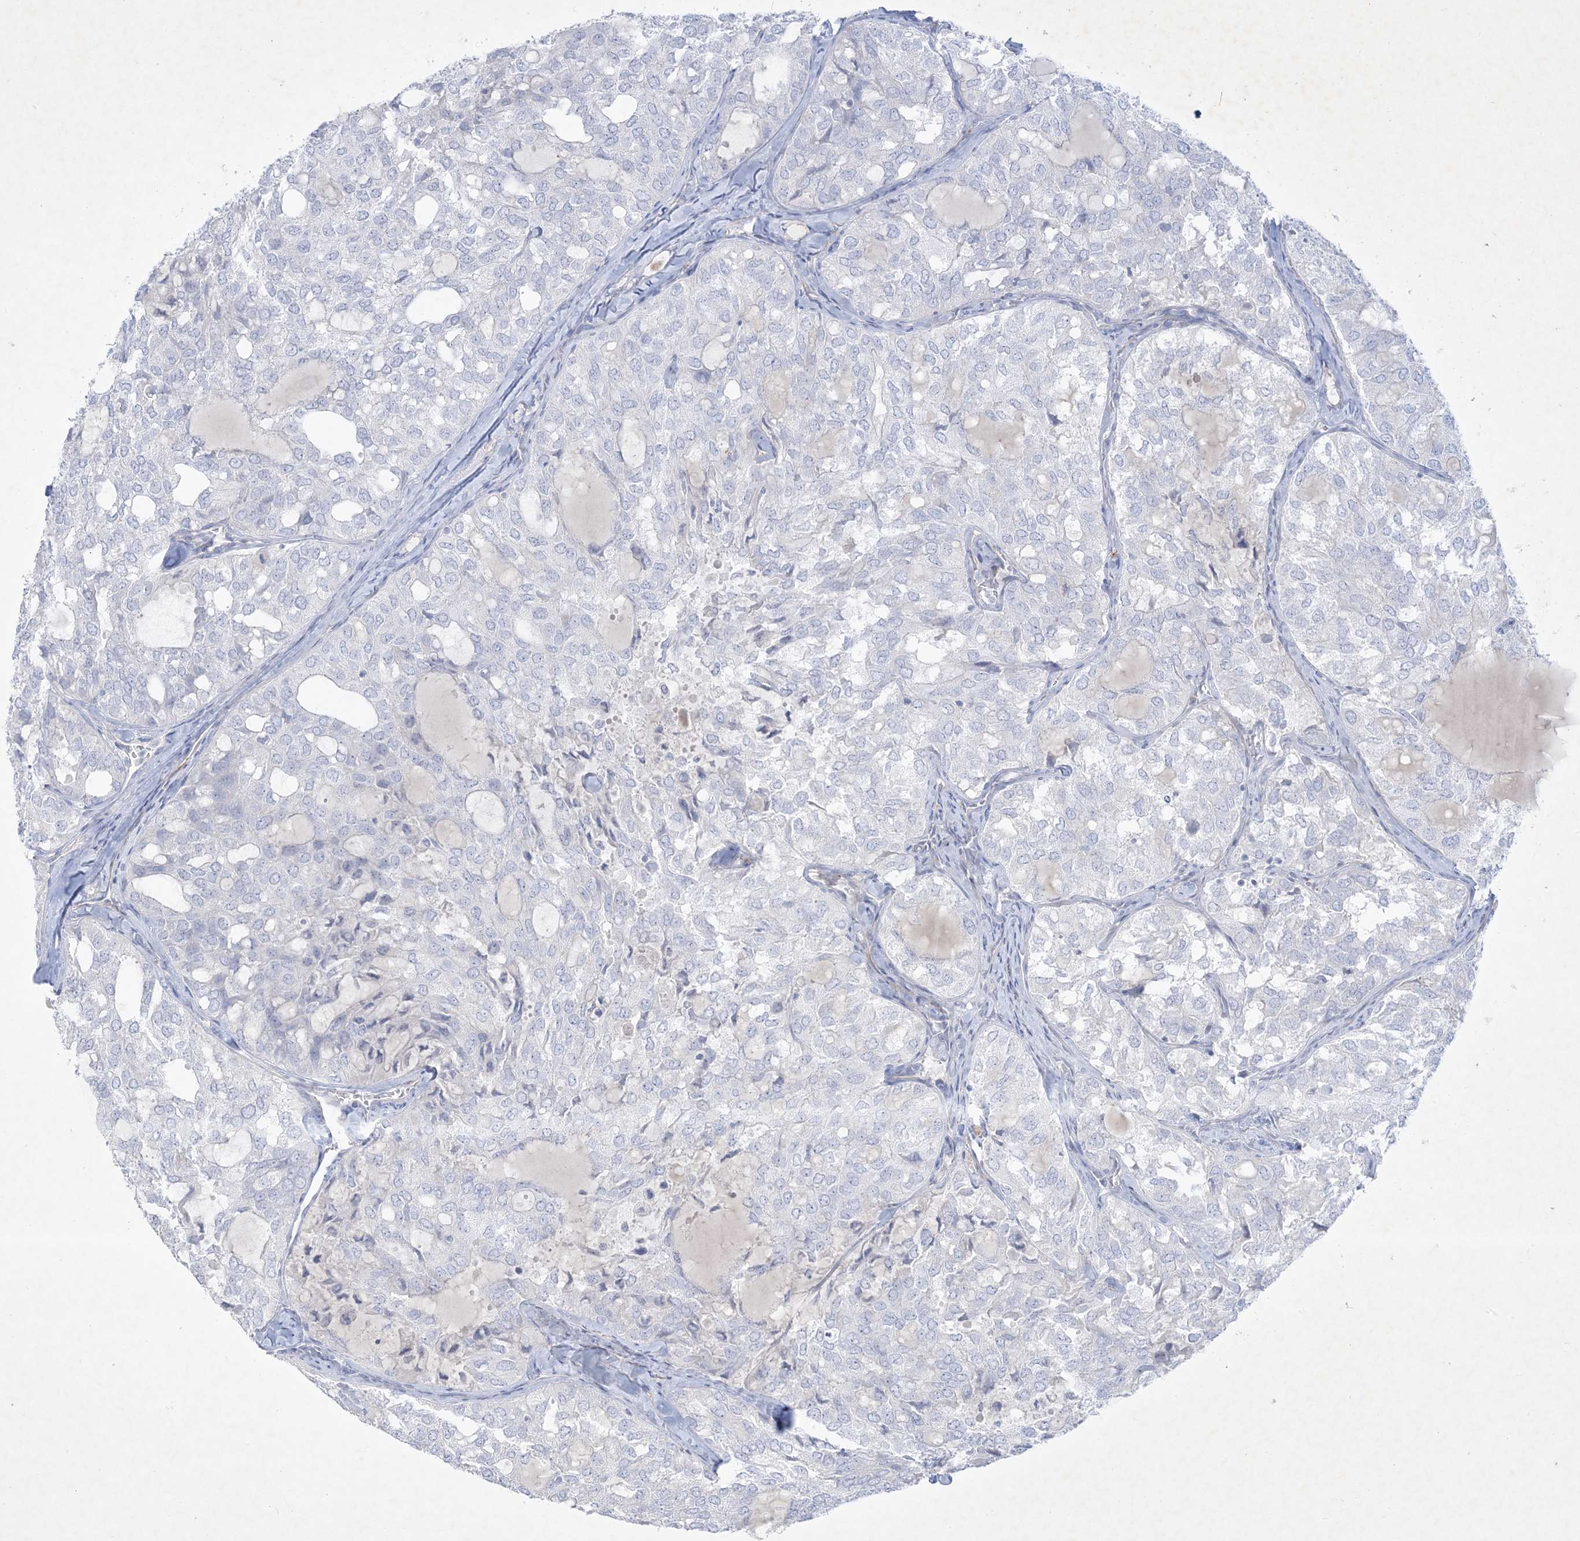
{"staining": {"intensity": "negative", "quantity": "none", "location": "none"}, "tissue": "thyroid cancer", "cell_type": "Tumor cells", "image_type": "cancer", "snomed": [{"axis": "morphology", "description": "Follicular adenoma carcinoma, NOS"}, {"axis": "topography", "description": "Thyroid gland"}], "caption": "High power microscopy photomicrograph of an IHC micrograph of thyroid cancer, revealing no significant staining in tumor cells.", "gene": "B3GNT7", "patient": {"sex": "male", "age": 75}}